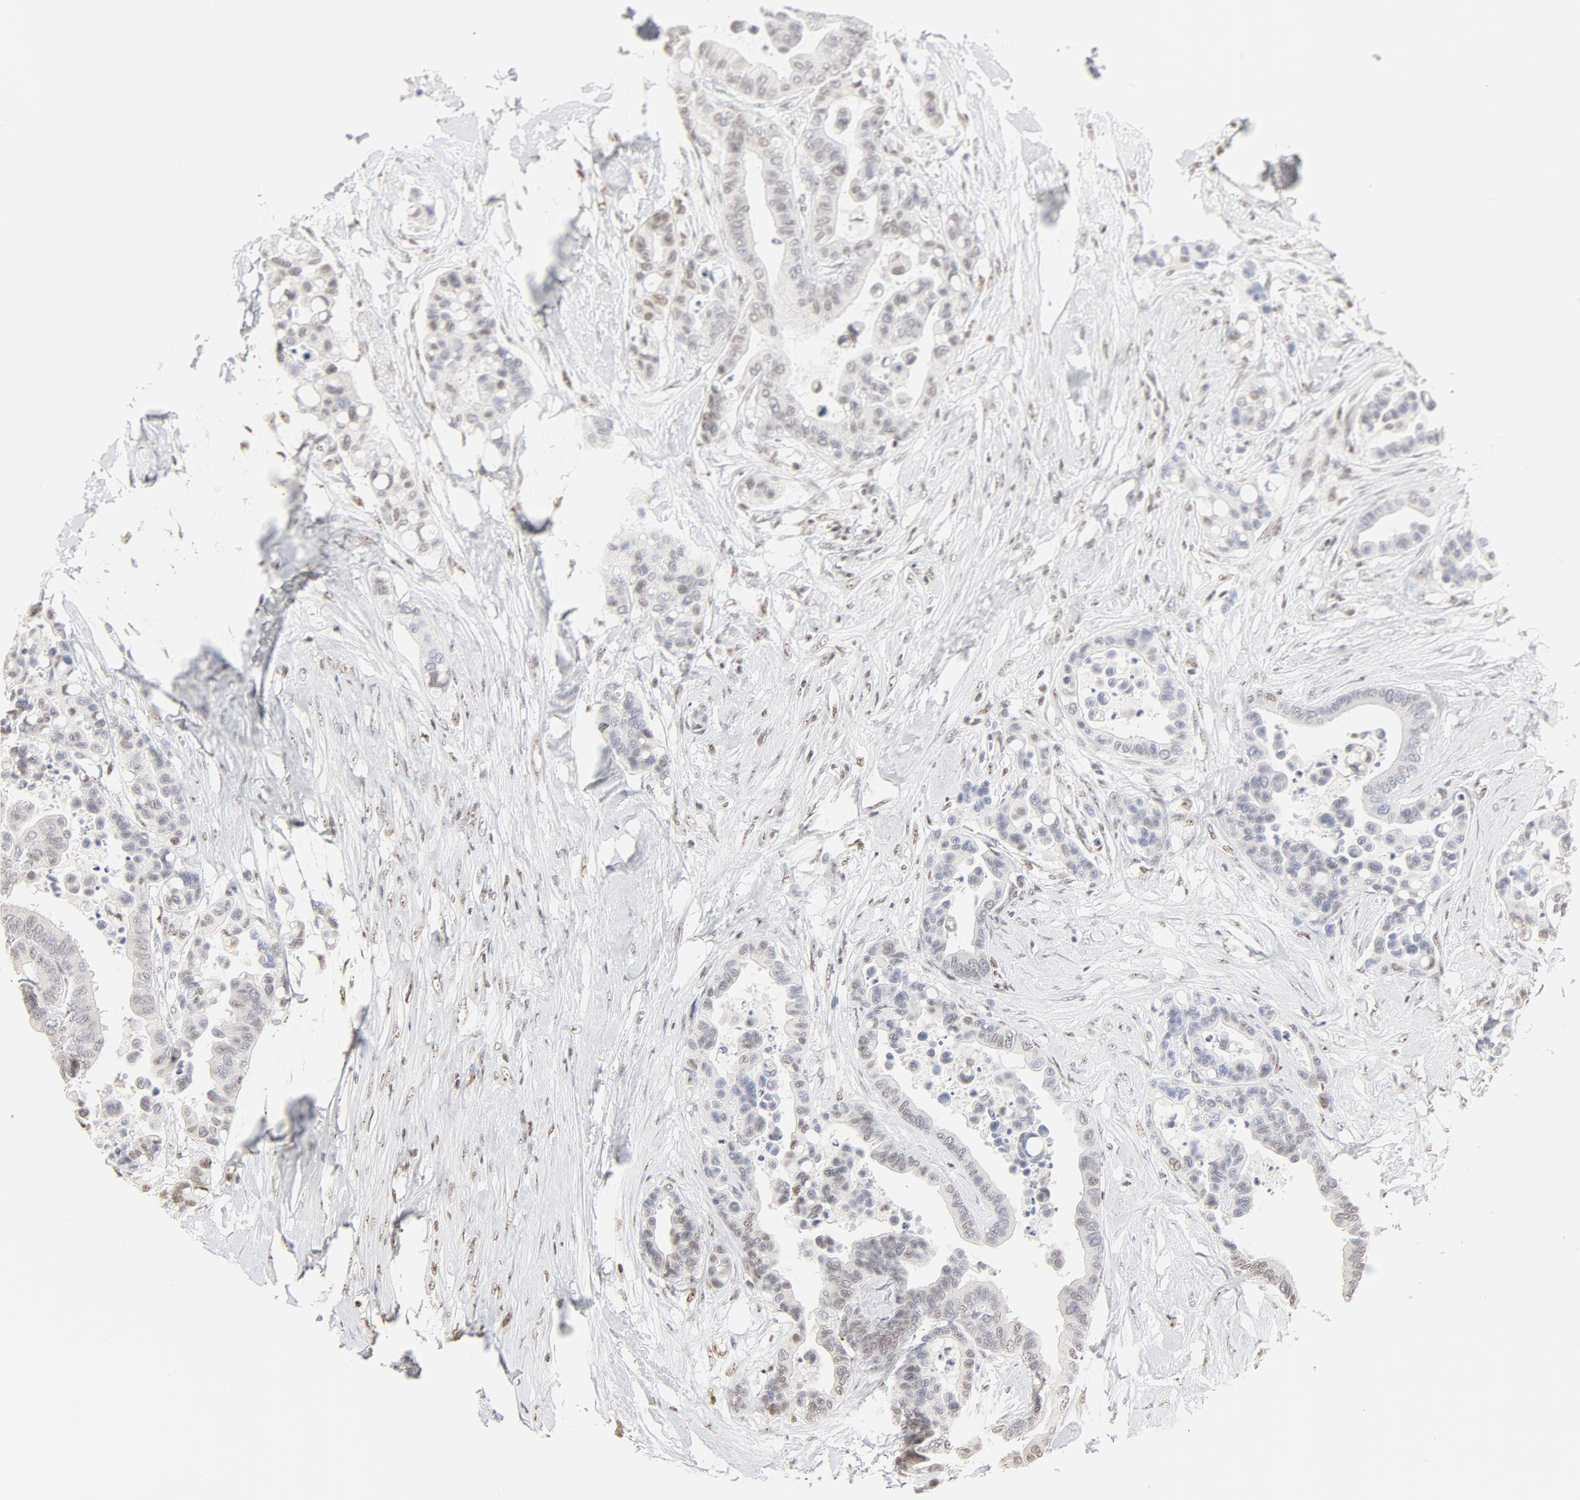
{"staining": {"intensity": "negative", "quantity": "none", "location": "none"}, "tissue": "colorectal cancer", "cell_type": "Tumor cells", "image_type": "cancer", "snomed": [{"axis": "morphology", "description": "Adenocarcinoma, NOS"}, {"axis": "topography", "description": "Colon"}], "caption": "A photomicrograph of adenocarcinoma (colorectal) stained for a protein reveals no brown staining in tumor cells. The staining is performed using DAB brown chromogen with nuclei counter-stained in using hematoxylin.", "gene": "NFIL3", "patient": {"sex": "male", "age": 82}}